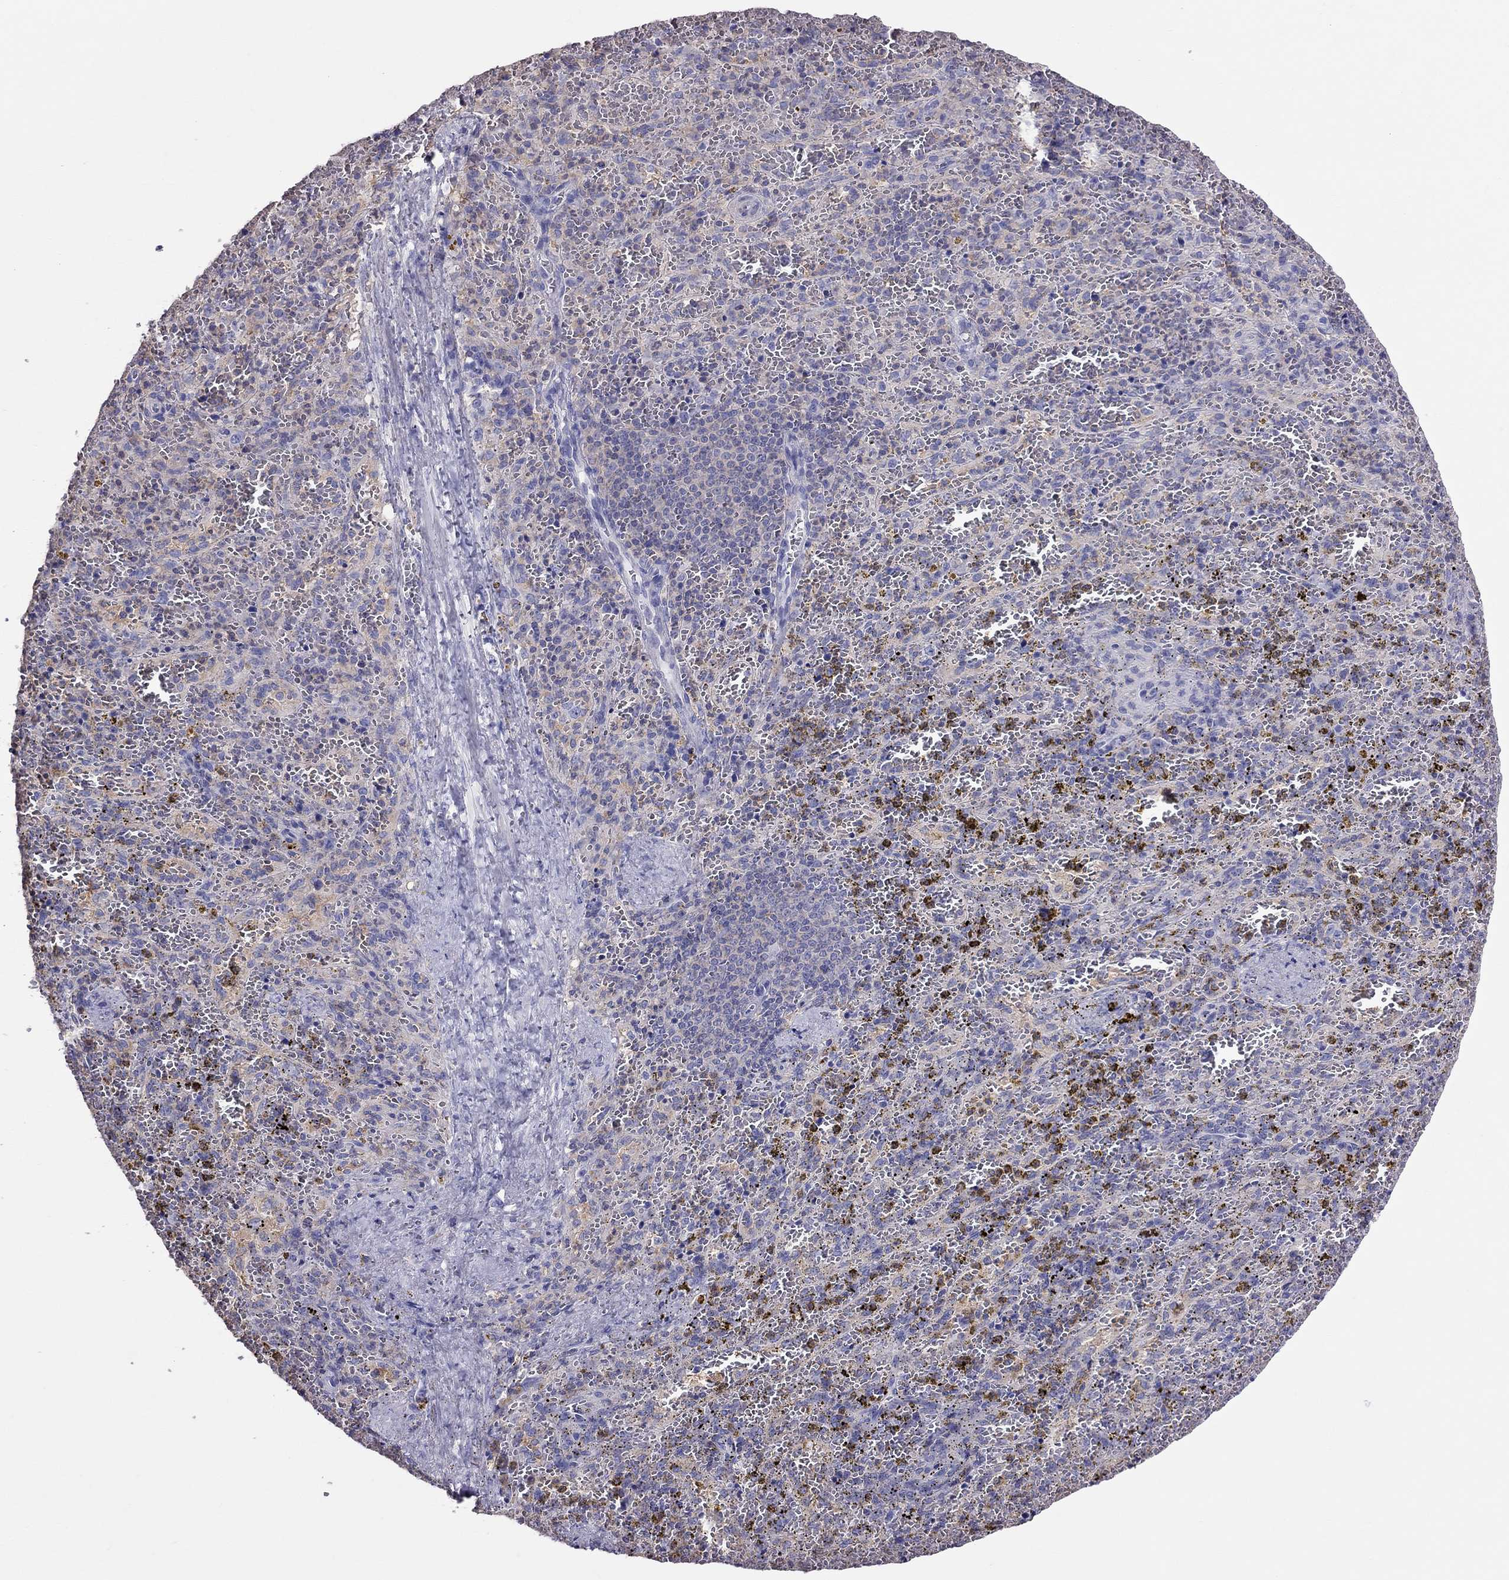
{"staining": {"intensity": "negative", "quantity": "none", "location": "none"}, "tissue": "spleen", "cell_type": "Cells in red pulp", "image_type": "normal", "snomed": [{"axis": "morphology", "description": "Normal tissue, NOS"}, {"axis": "topography", "description": "Spleen"}], "caption": "The micrograph reveals no staining of cells in red pulp in unremarkable spleen. (DAB IHC visualized using brightfield microscopy, high magnification).", "gene": "TEX22", "patient": {"sex": "female", "age": 50}}